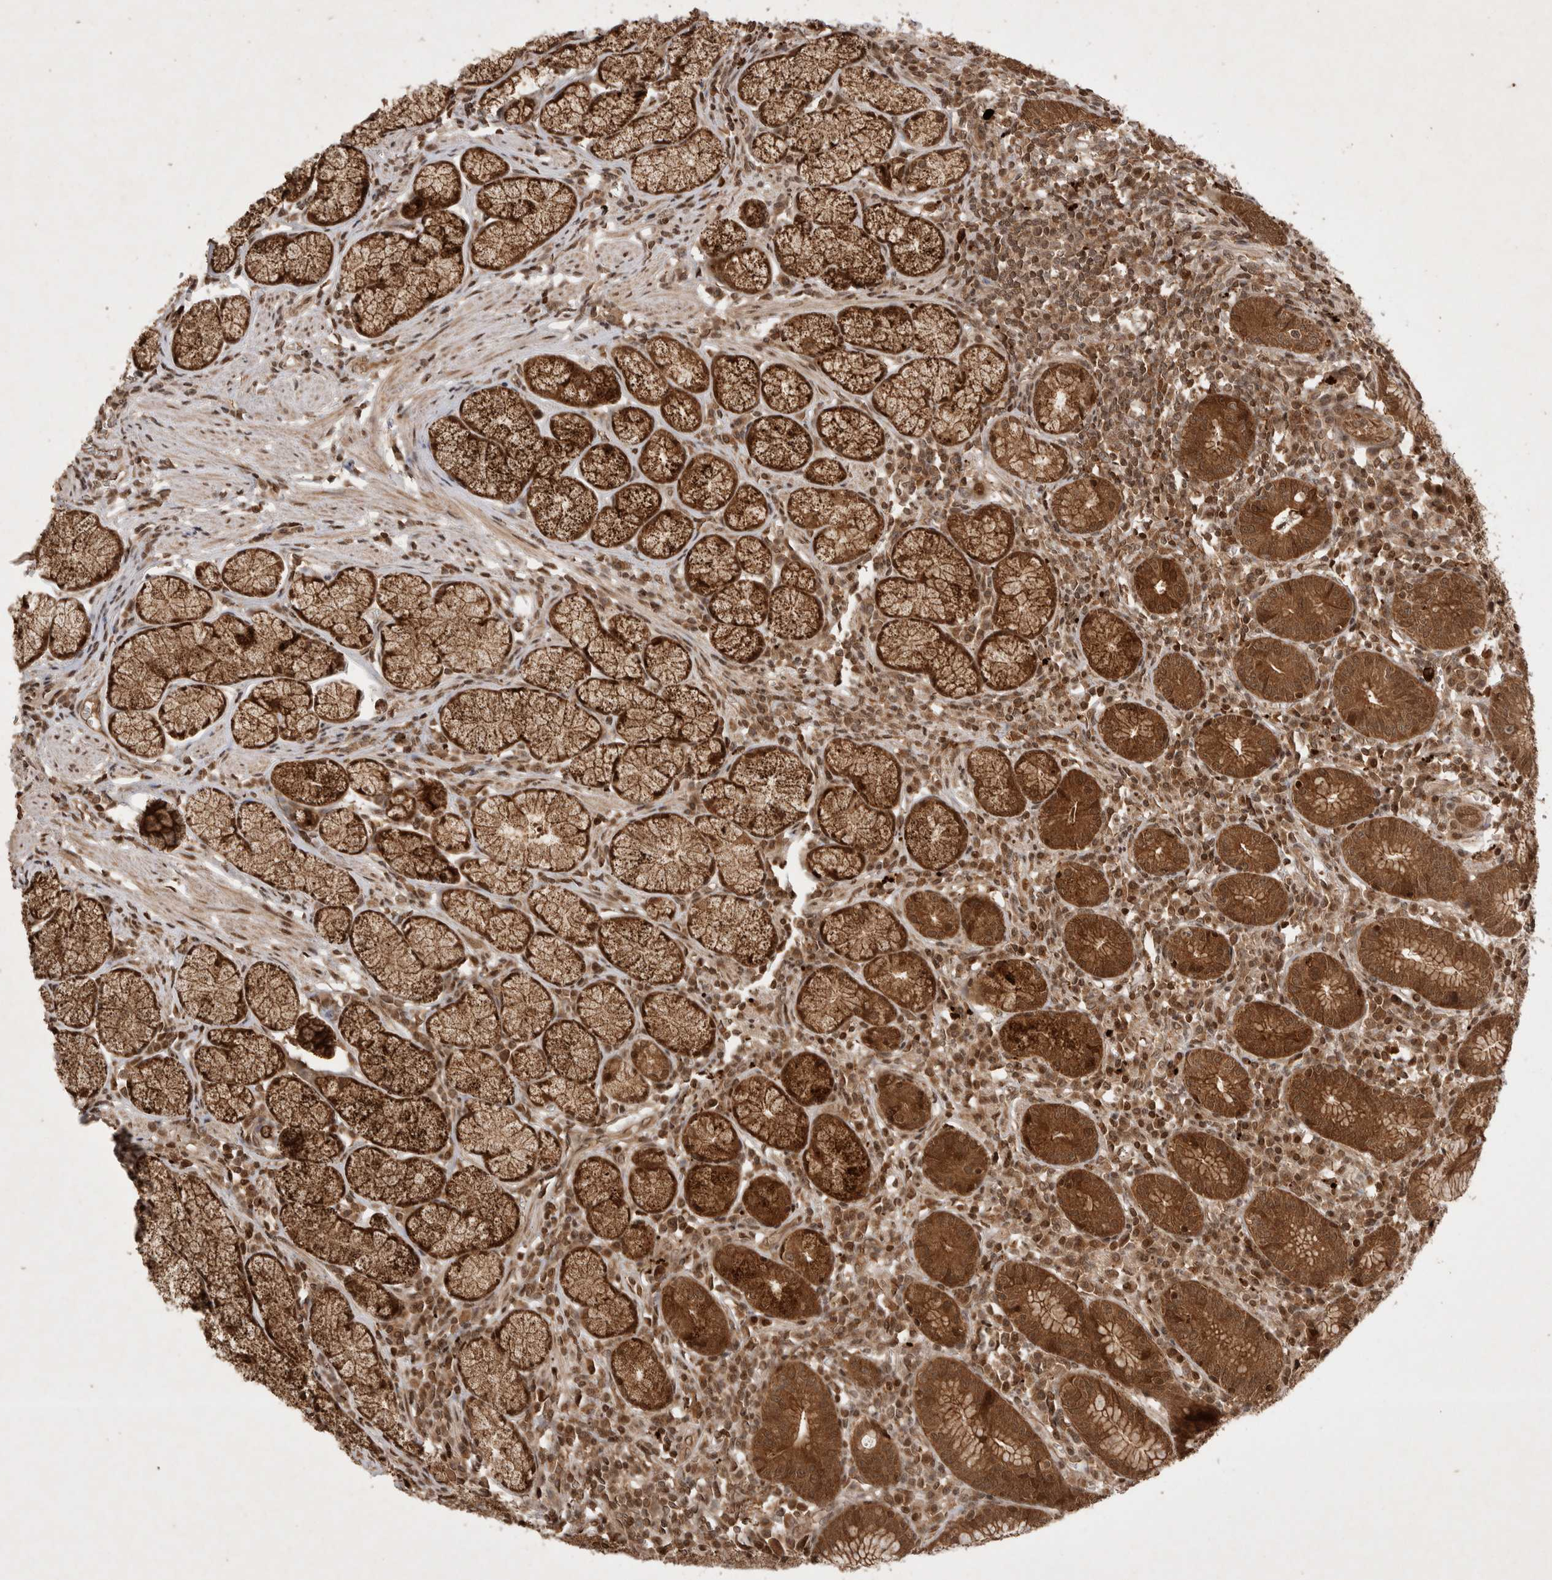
{"staining": {"intensity": "strong", "quantity": ">75%", "location": "cytoplasmic/membranous,nuclear"}, "tissue": "stomach", "cell_type": "Glandular cells", "image_type": "normal", "snomed": [{"axis": "morphology", "description": "Normal tissue, NOS"}, {"axis": "topography", "description": "Stomach"}], "caption": "Immunohistochemistry (IHC) of unremarkable human stomach demonstrates high levels of strong cytoplasmic/membranous,nuclear expression in about >75% of glandular cells.", "gene": "FAM221A", "patient": {"sex": "male", "age": 55}}